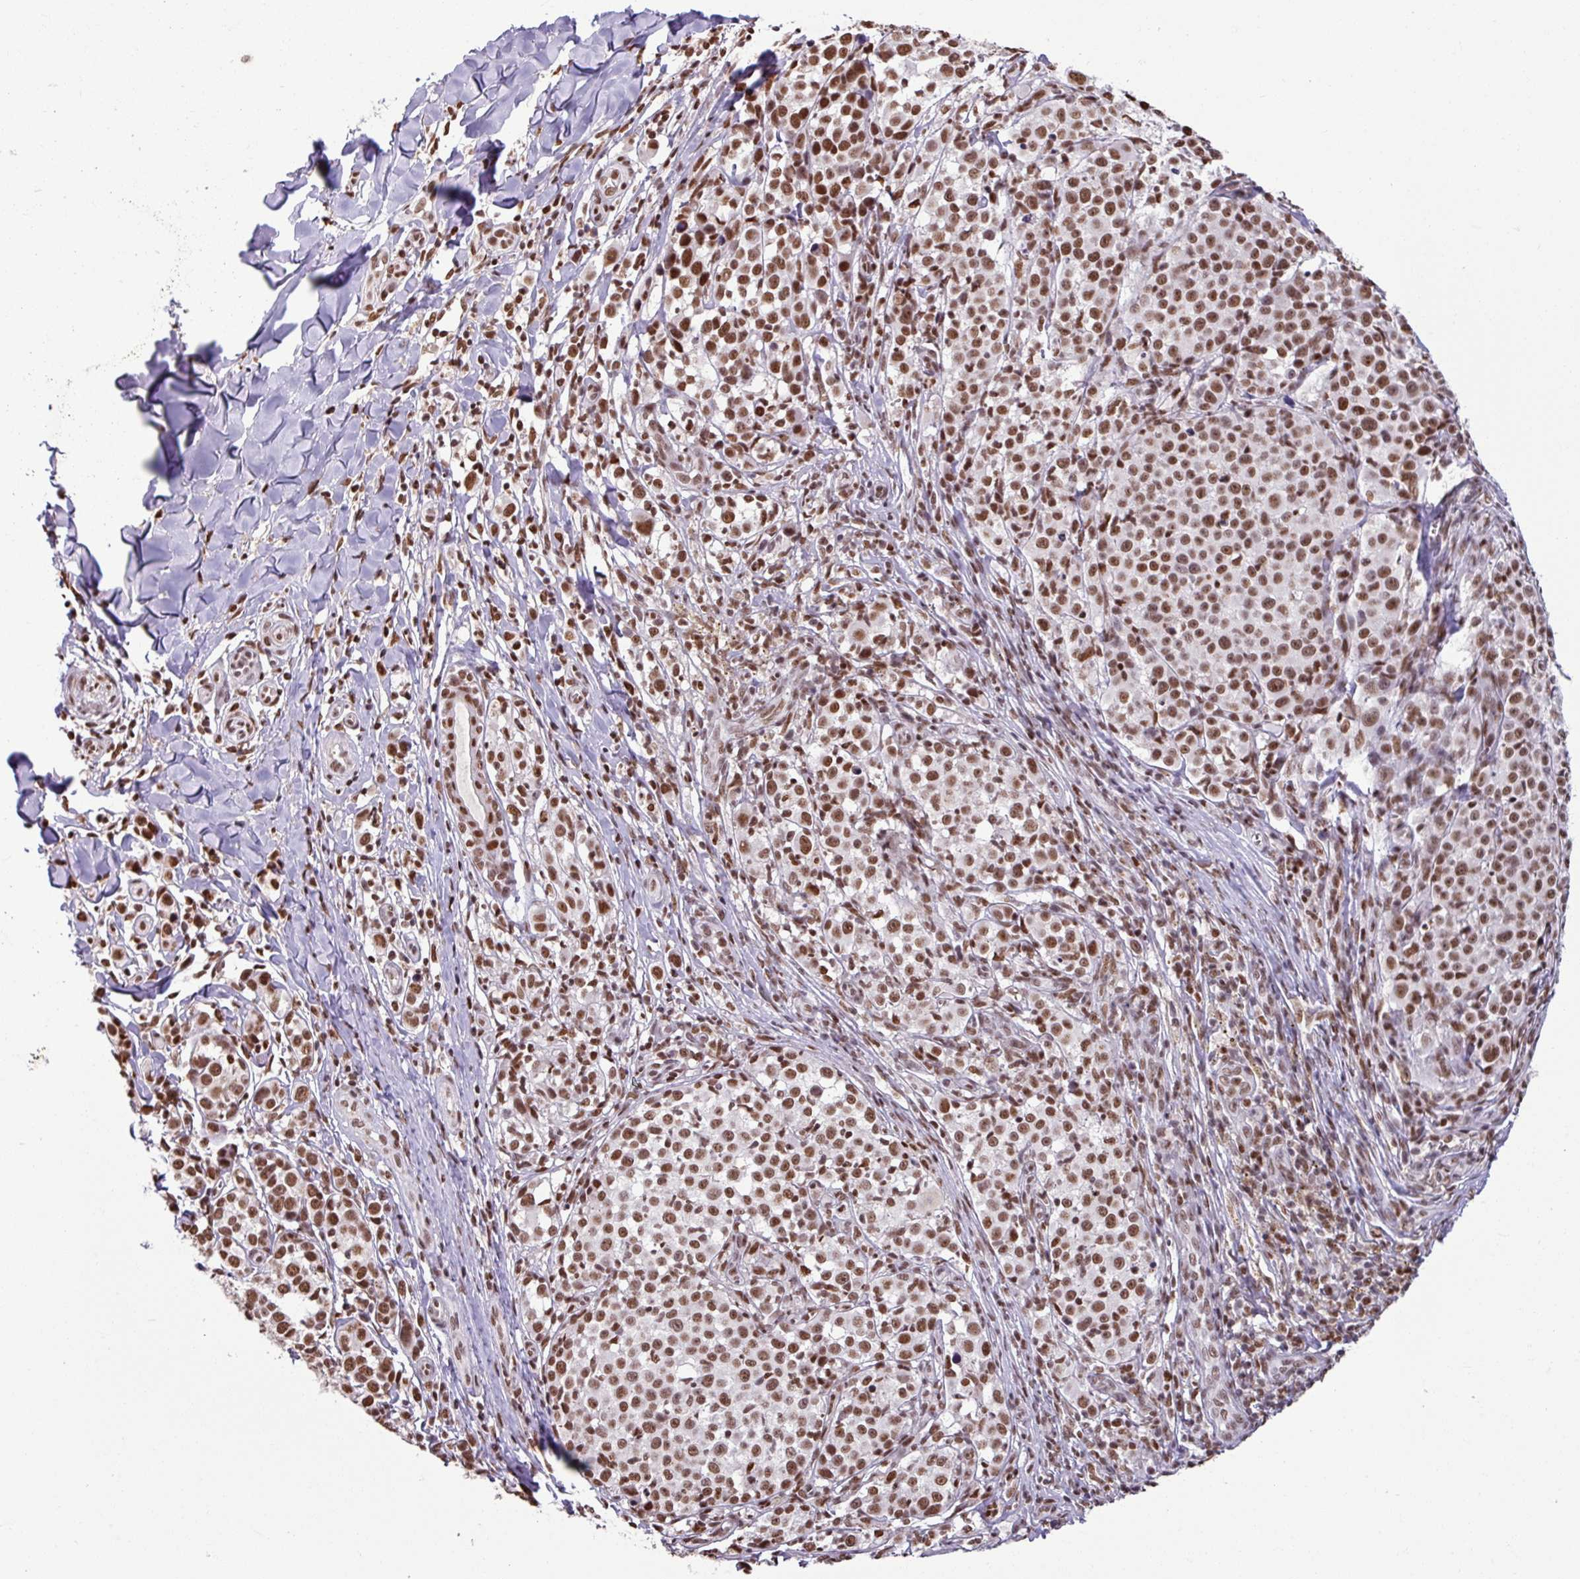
{"staining": {"intensity": "strong", "quantity": ">75%", "location": "nuclear"}, "tissue": "melanoma", "cell_type": "Tumor cells", "image_type": "cancer", "snomed": [{"axis": "morphology", "description": "Malignant melanoma, NOS"}, {"axis": "topography", "description": "Skin"}], "caption": "Malignant melanoma stained for a protein shows strong nuclear positivity in tumor cells.", "gene": "TDG", "patient": {"sex": "female", "age": 35}}